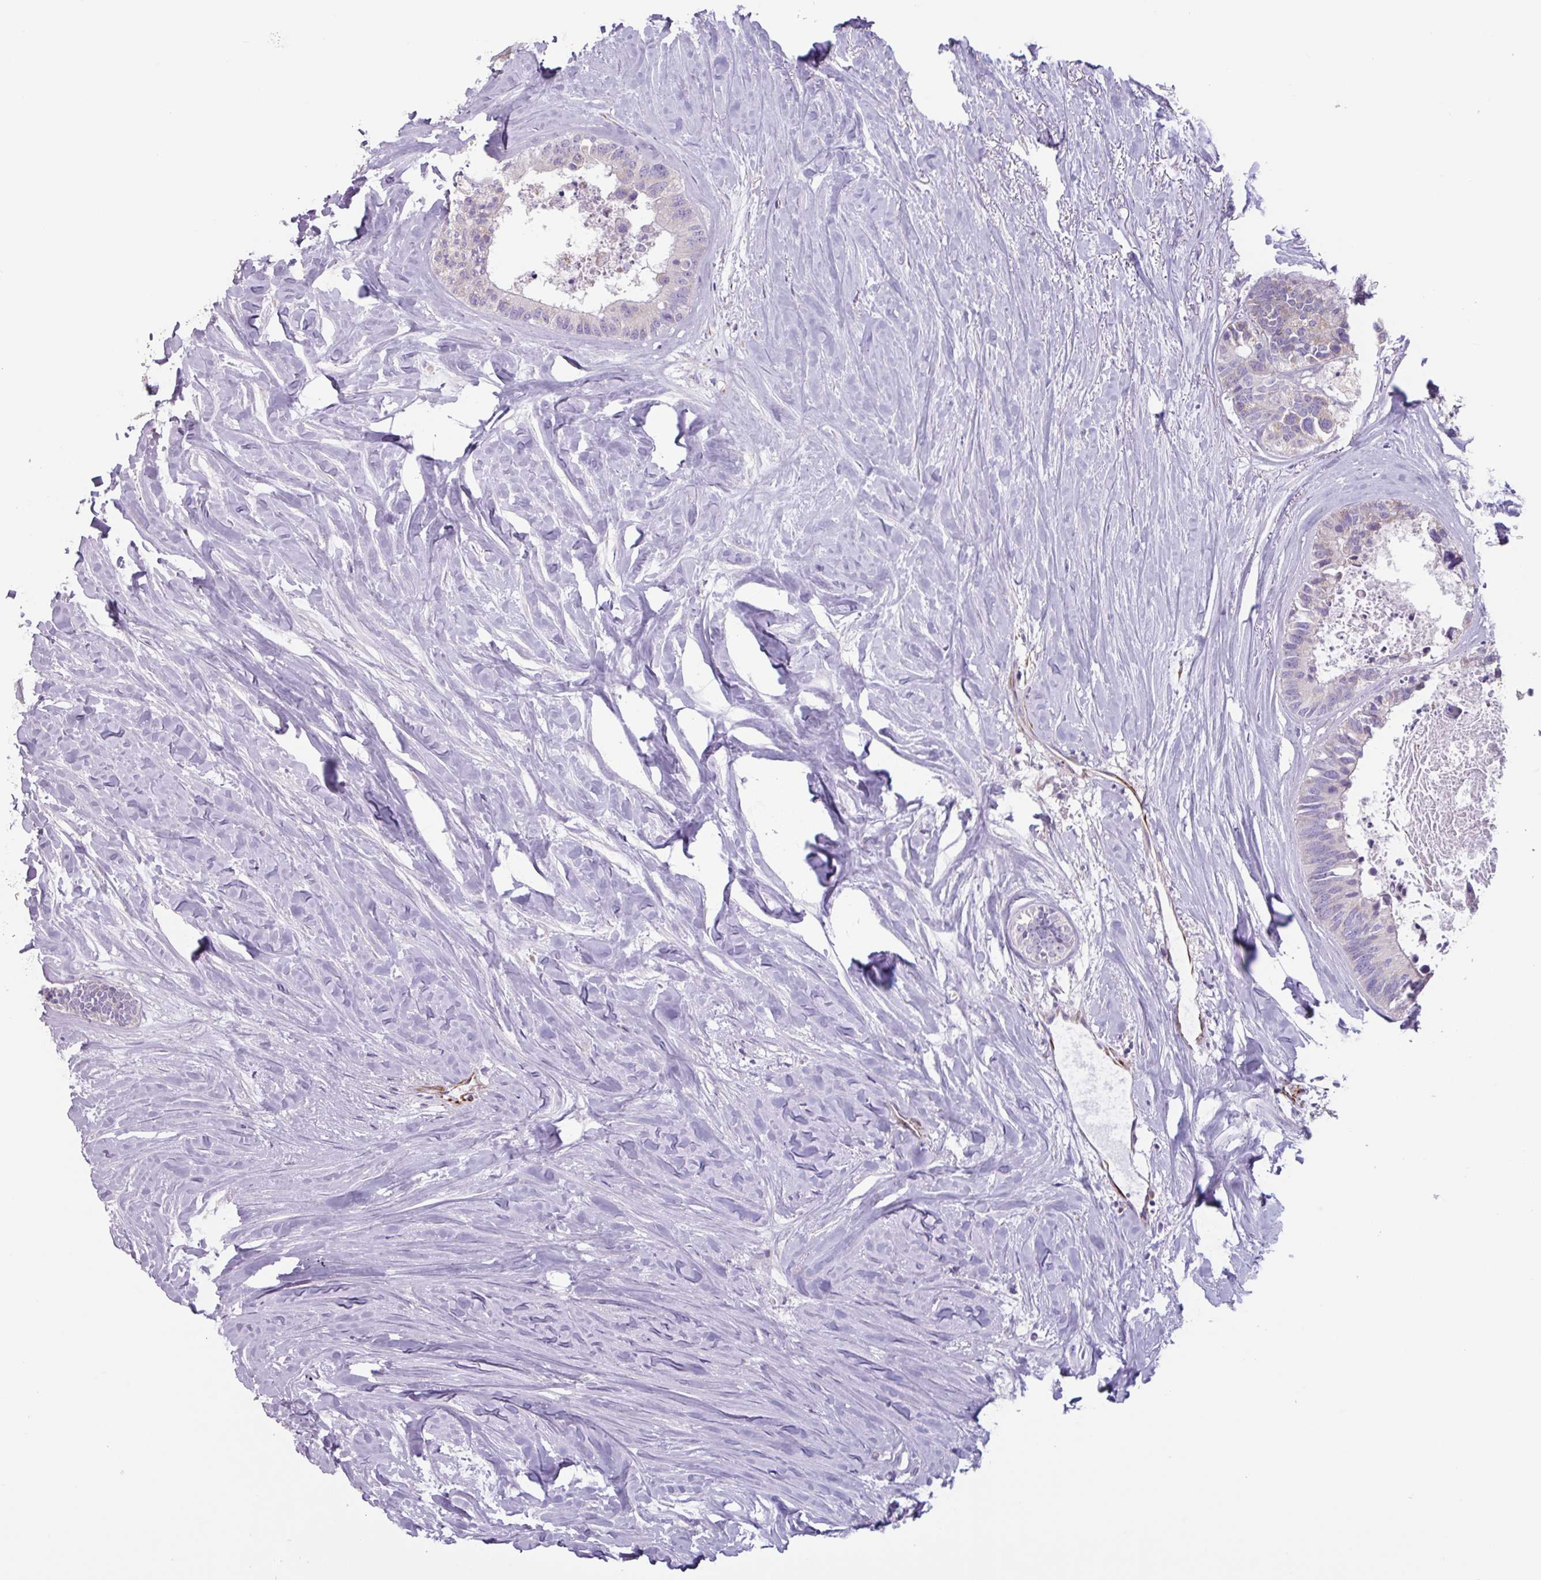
{"staining": {"intensity": "negative", "quantity": "none", "location": "none"}, "tissue": "colorectal cancer", "cell_type": "Tumor cells", "image_type": "cancer", "snomed": [{"axis": "morphology", "description": "Adenocarcinoma, NOS"}, {"axis": "topography", "description": "Colon"}, {"axis": "topography", "description": "Rectum"}], "caption": "DAB immunohistochemical staining of colorectal cancer (adenocarcinoma) shows no significant positivity in tumor cells.", "gene": "BTD", "patient": {"sex": "male", "age": 57}}